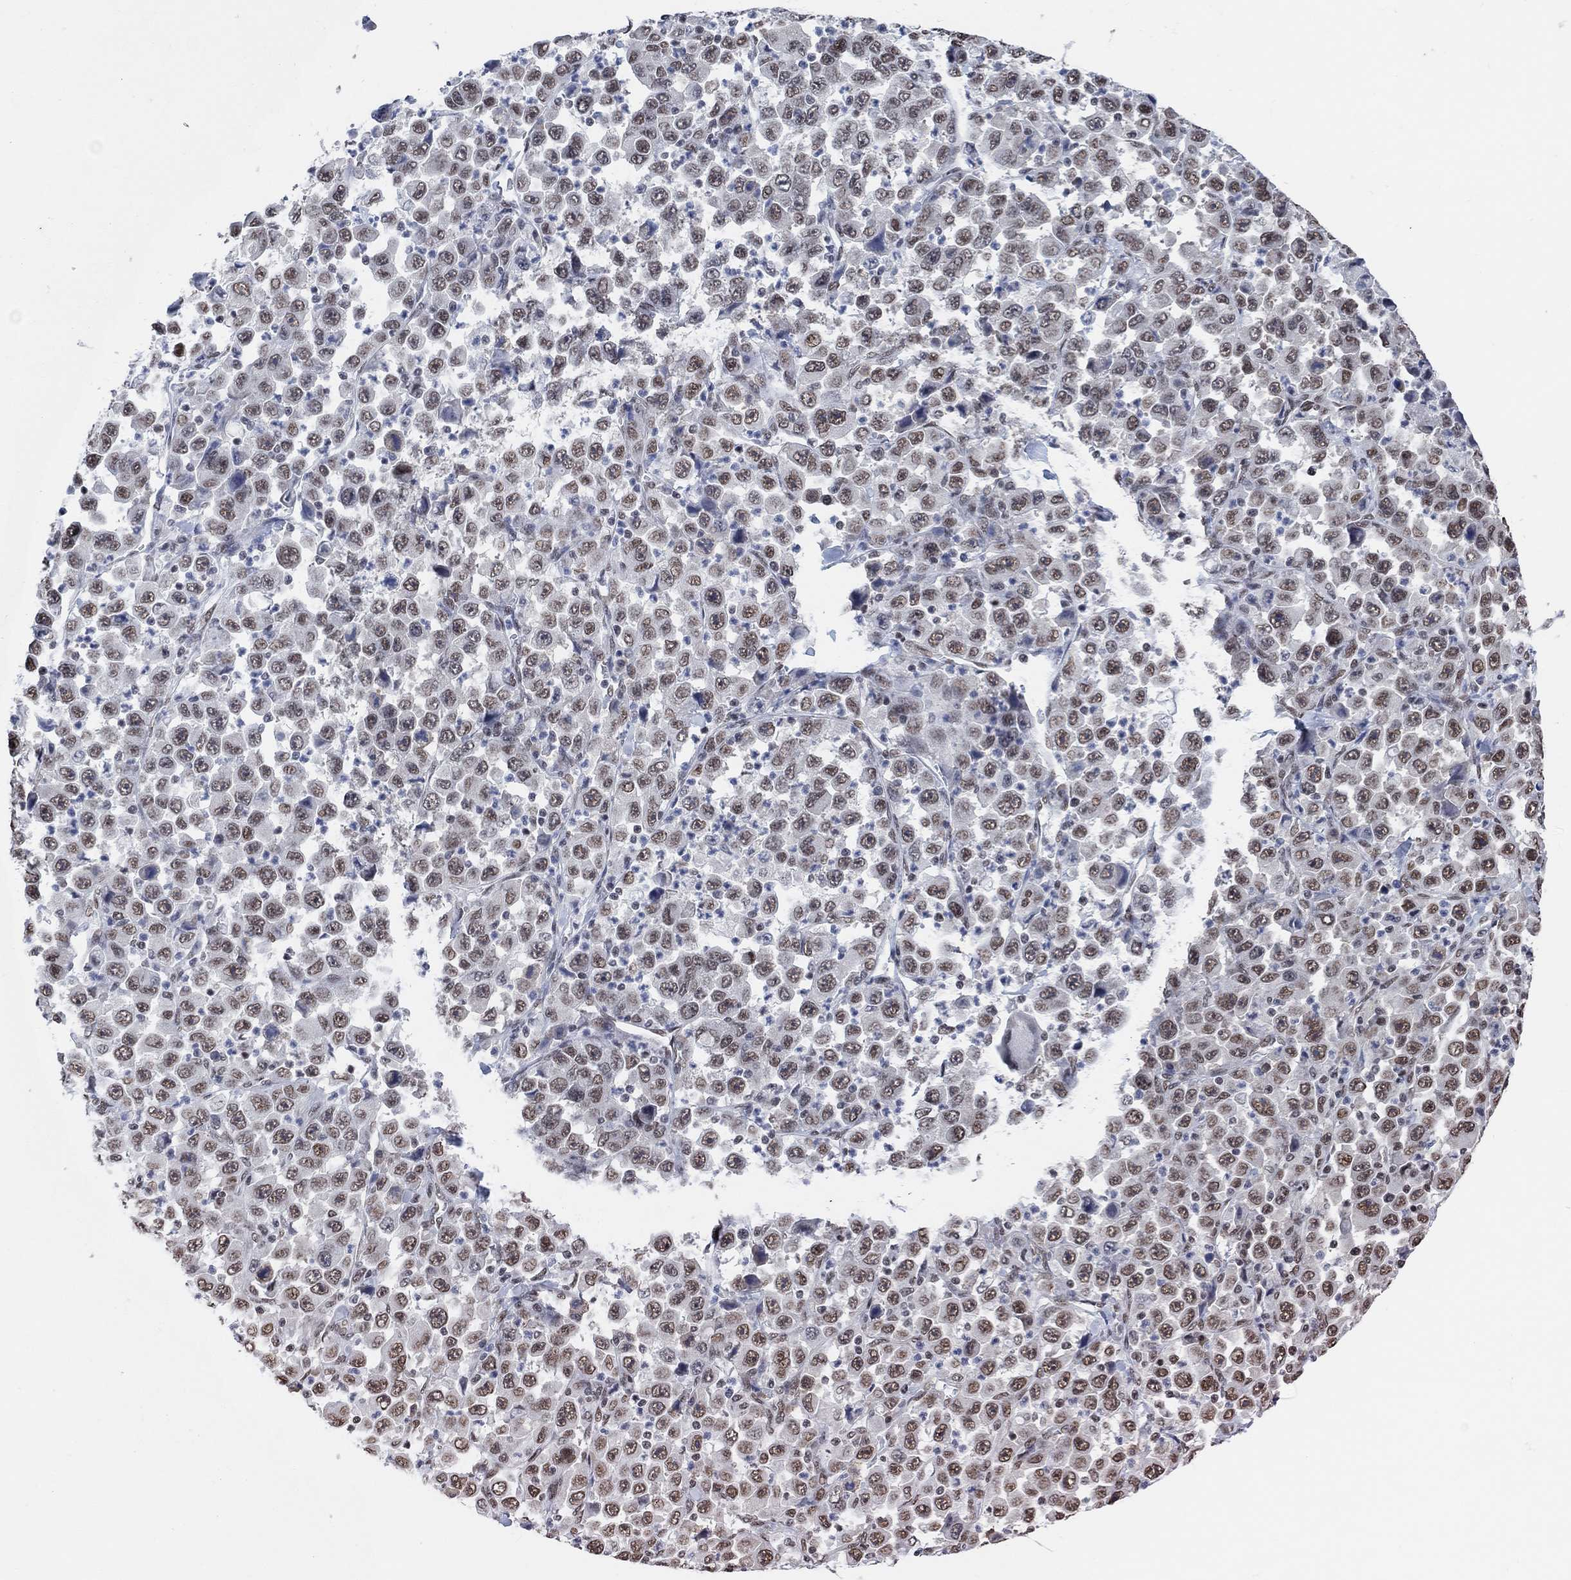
{"staining": {"intensity": "moderate", "quantity": ">75%", "location": "nuclear"}, "tissue": "stomach cancer", "cell_type": "Tumor cells", "image_type": "cancer", "snomed": [{"axis": "morphology", "description": "Normal tissue, NOS"}, {"axis": "morphology", "description": "Adenocarcinoma, NOS"}, {"axis": "topography", "description": "Stomach, upper"}, {"axis": "topography", "description": "Stomach"}], "caption": "Protein expression analysis of human stomach cancer reveals moderate nuclear expression in approximately >75% of tumor cells. Using DAB (brown) and hematoxylin (blue) stains, captured at high magnification using brightfield microscopy.", "gene": "USP39", "patient": {"sex": "male", "age": 59}}